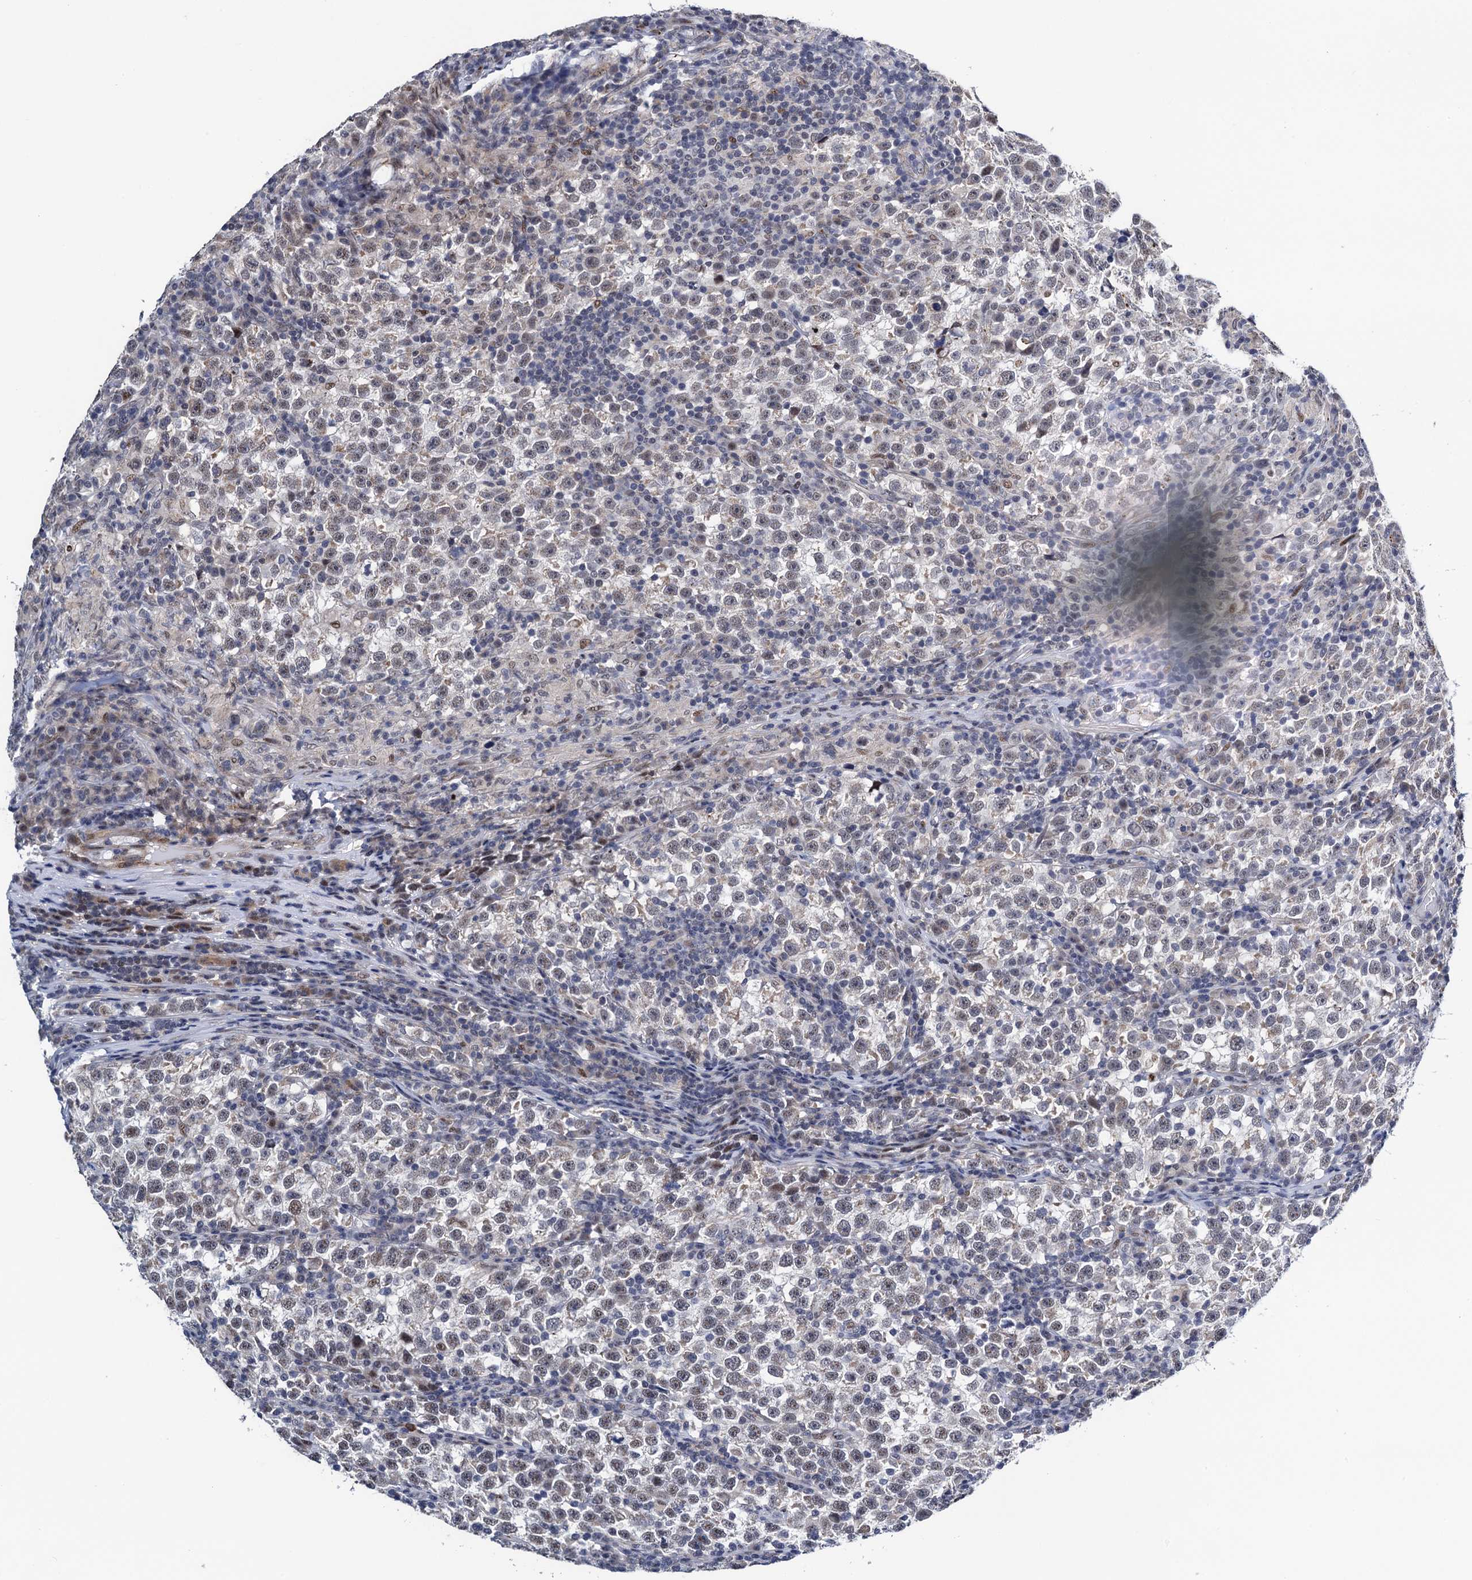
{"staining": {"intensity": "weak", "quantity": ">75%", "location": "nuclear"}, "tissue": "testis cancer", "cell_type": "Tumor cells", "image_type": "cancer", "snomed": [{"axis": "morphology", "description": "Normal tissue, NOS"}, {"axis": "morphology", "description": "Seminoma, NOS"}, {"axis": "topography", "description": "Testis"}], "caption": "An image showing weak nuclear positivity in approximately >75% of tumor cells in testis cancer (seminoma), as visualized by brown immunohistochemical staining.", "gene": "FAM222A", "patient": {"sex": "male", "age": 43}}